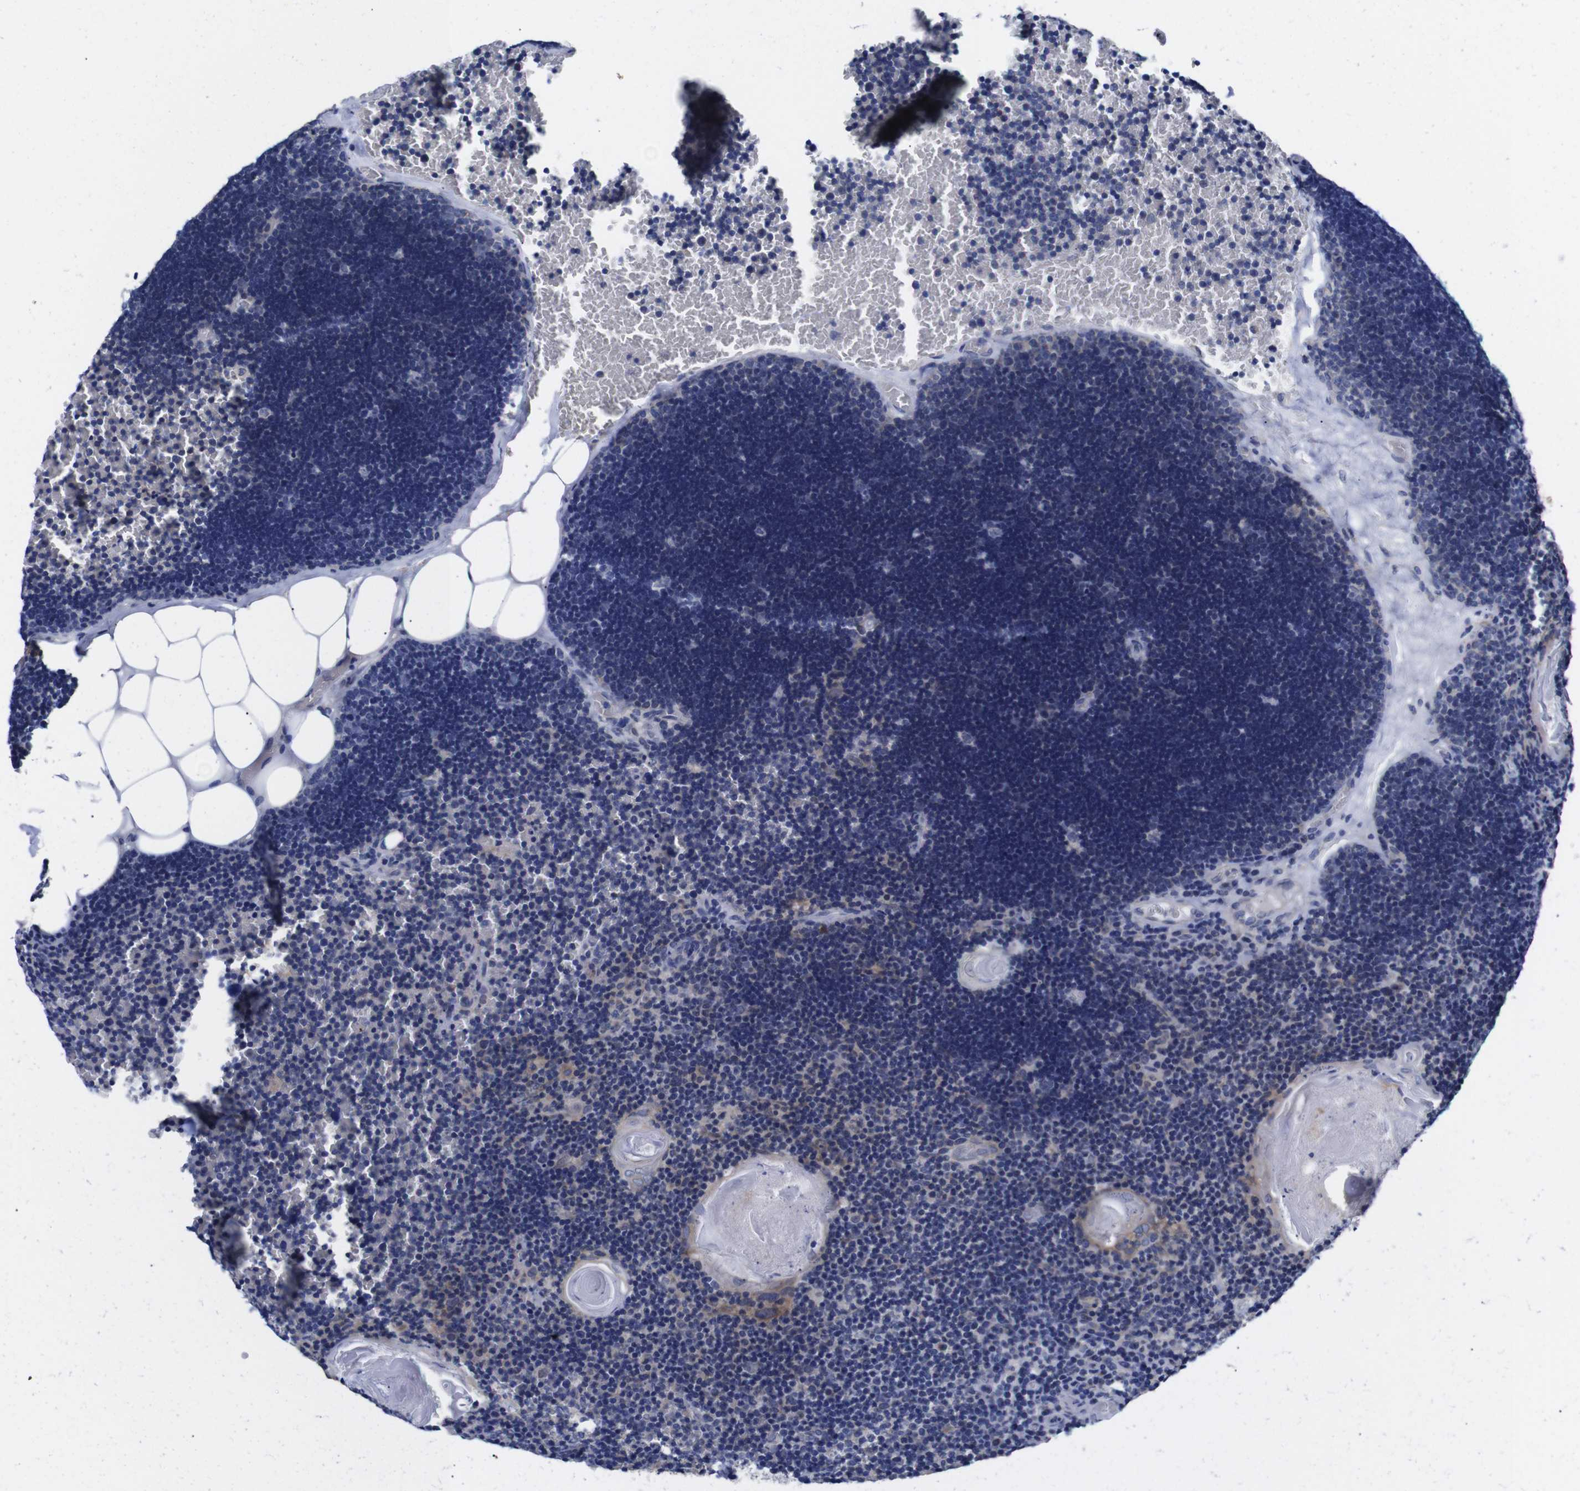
{"staining": {"intensity": "negative", "quantity": "none", "location": "none"}, "tissue": "lymph node", "cell_type": "Germinal center cells", "image_type": "normal", "snomed": [{"axis": "morphology", "description": "Normal tissue, NOS"}, {"axis": "topography", "description": "Lymph node"}], "caption": "Immunohistochemistry image of normal human lymph node stained for a protein (brown), which reveals no expression in germinal center cells.", "gene": "OPN3", "patient": {"sex": "male", "age": 33}}